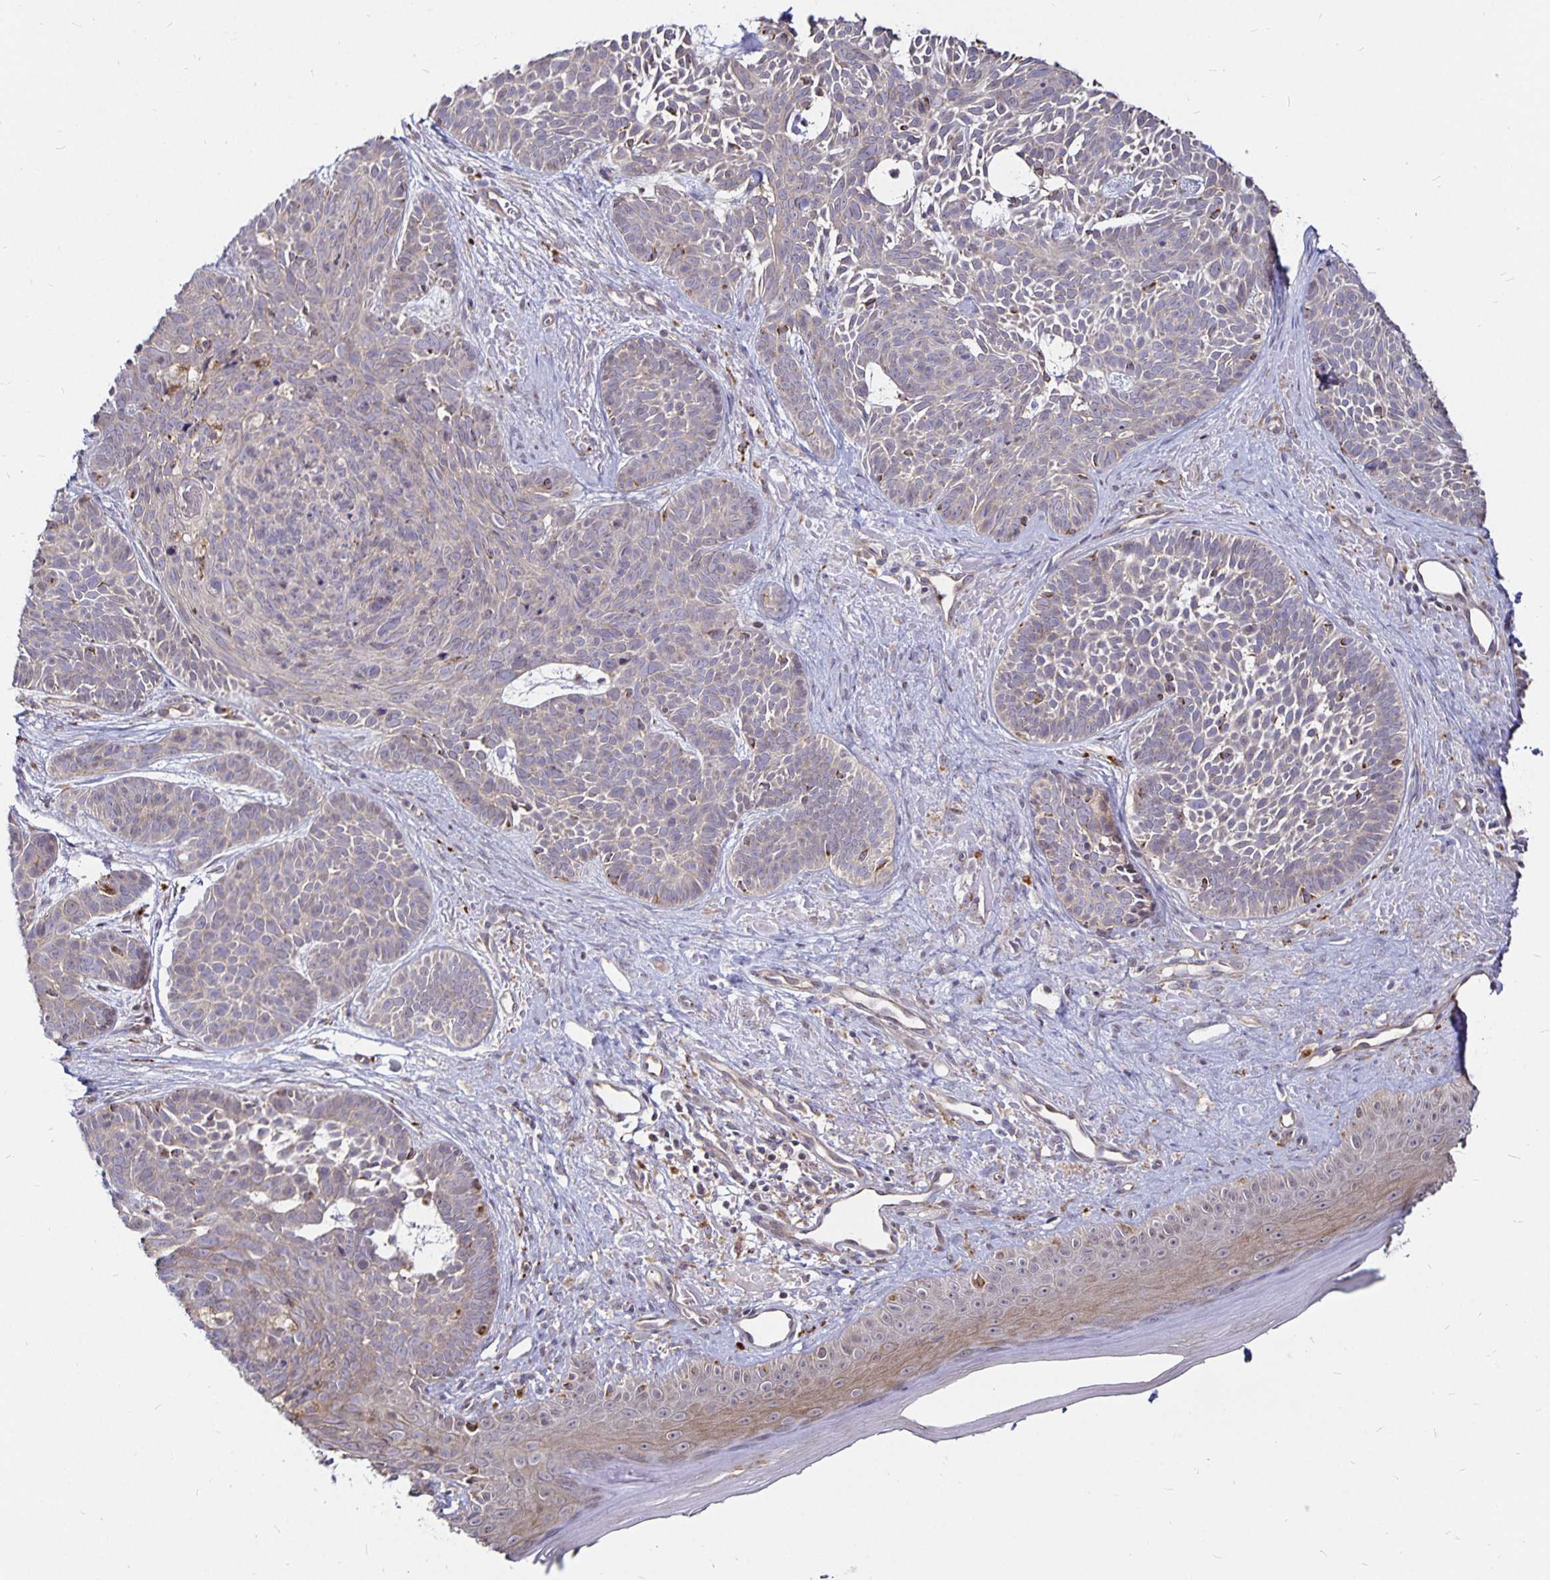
{"staining": {"intensity": "weak", "quantity": "<25%", "location": "cytoplasmic/membranous"}, "tissue": "skin cancer", "cell_type": "Tumor cells", "image_type": "cancer", "snomed": [{"axis": "morphology", "description": "Basal cell carcinoma"}, {"axis": "topography", "description": "Skin"}], "caption": "DAB immunohistochemical staining of skin cancer reveals no significant staining in tumor cells. (Brightfield microscopy of DAB (3,3'-diaminobenzidine) immunohistochemistry (IHC) at high magnification).", "gene": "CYP27A1", "patient": {"sex": "male", "age": 81}}